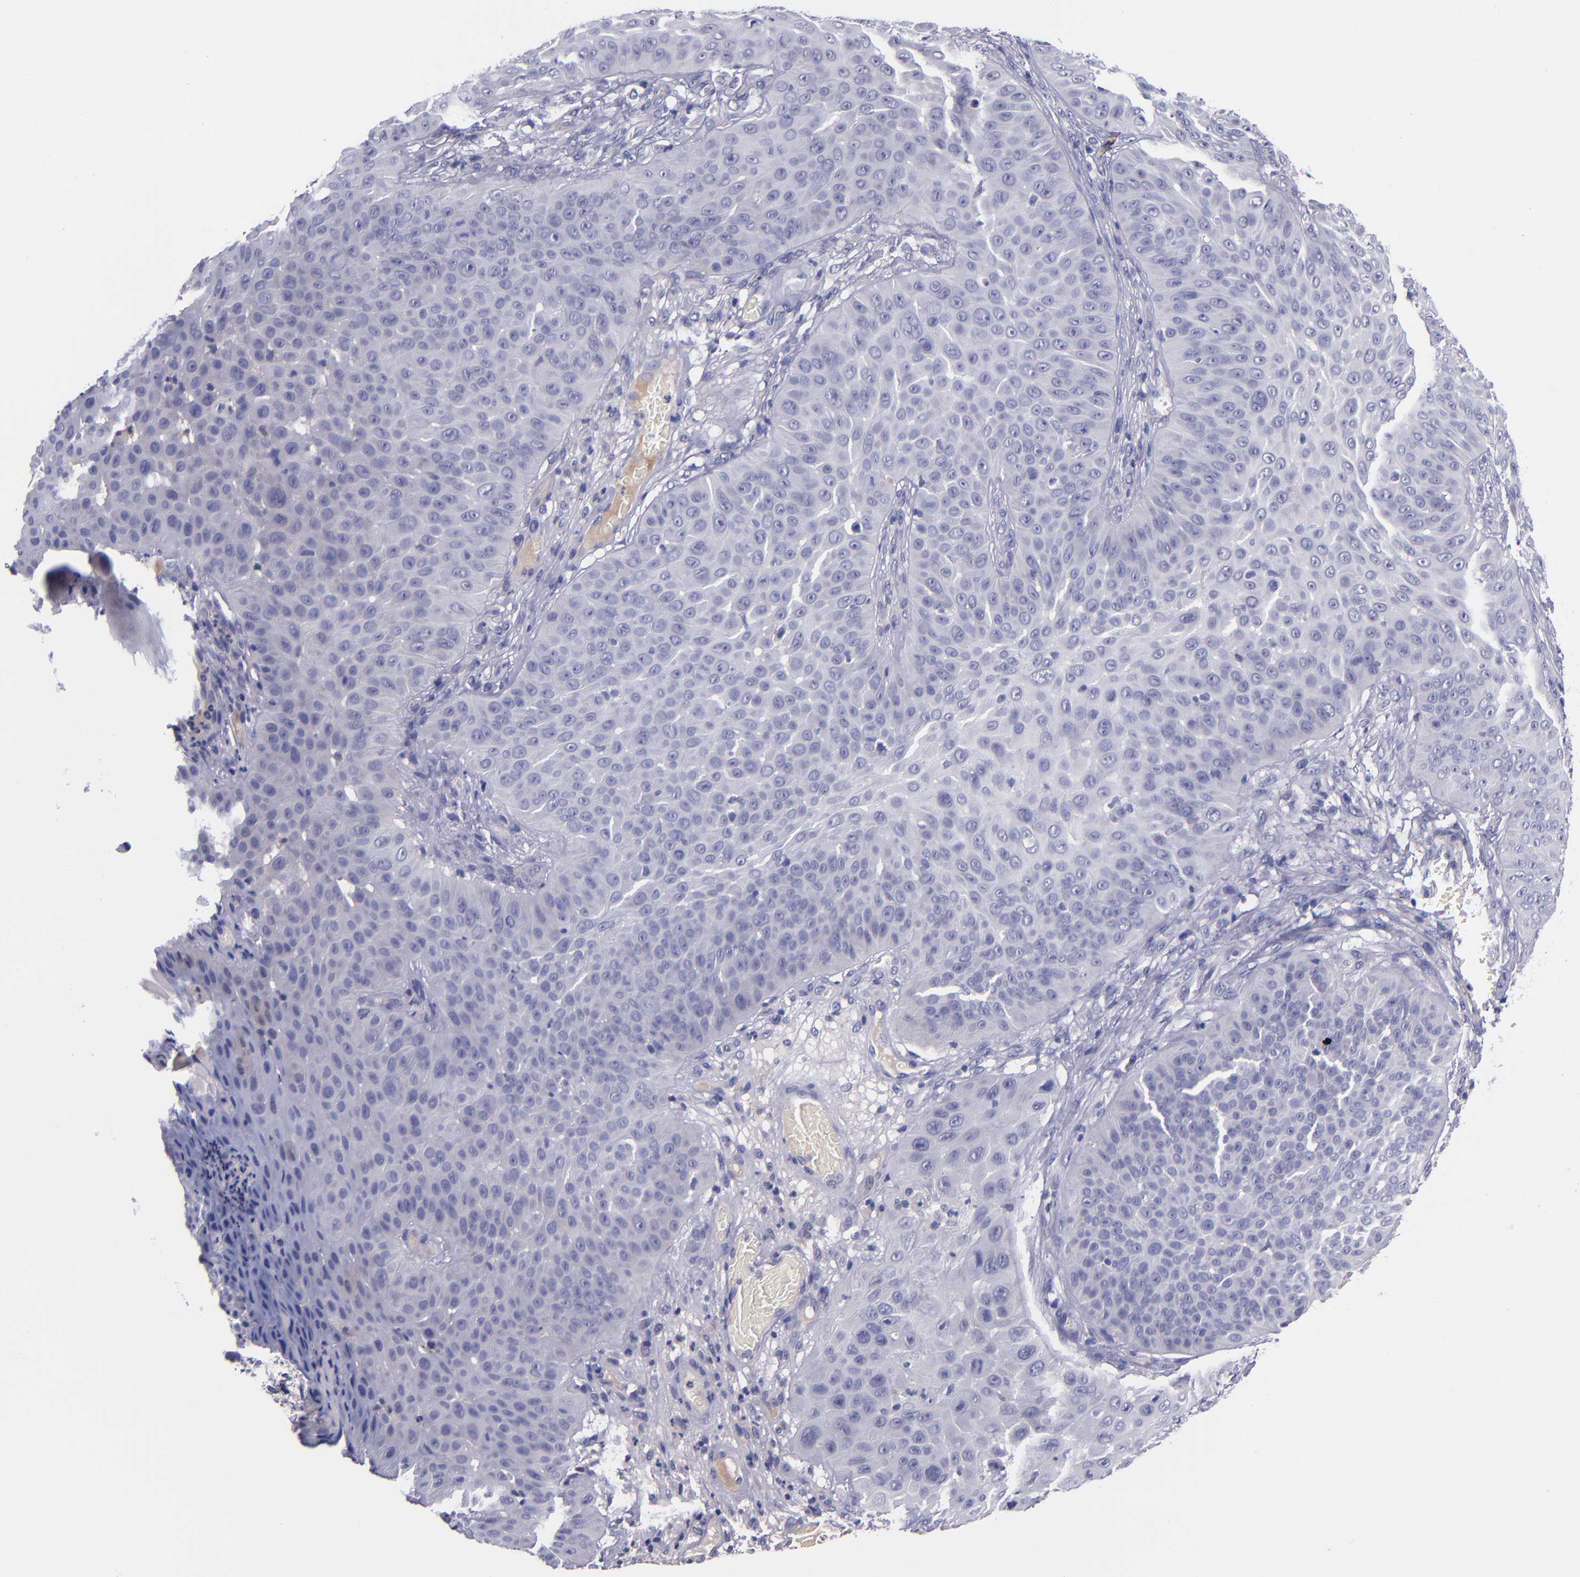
{"staining": {"intensity": "negative", "quantity": "none", "location": "none"}, "tissue": "skin cancer", "cell_type": "Tumor cells", "image_type": "cancer", "snomed": [{"axis": "morphology", "description": "Squamous cell carcinoma, NOS"}, {"axis": "topography", "description": "Skin"}], "caption": "DAB (3,3'-diaminobenzidine) immunohistochemical staining of human skin cancer (squamous cell carcinoma) displays no significant staining in tumor cells.", "gene": "RBP4", "patient": {"sex": "male", "age": 82}}